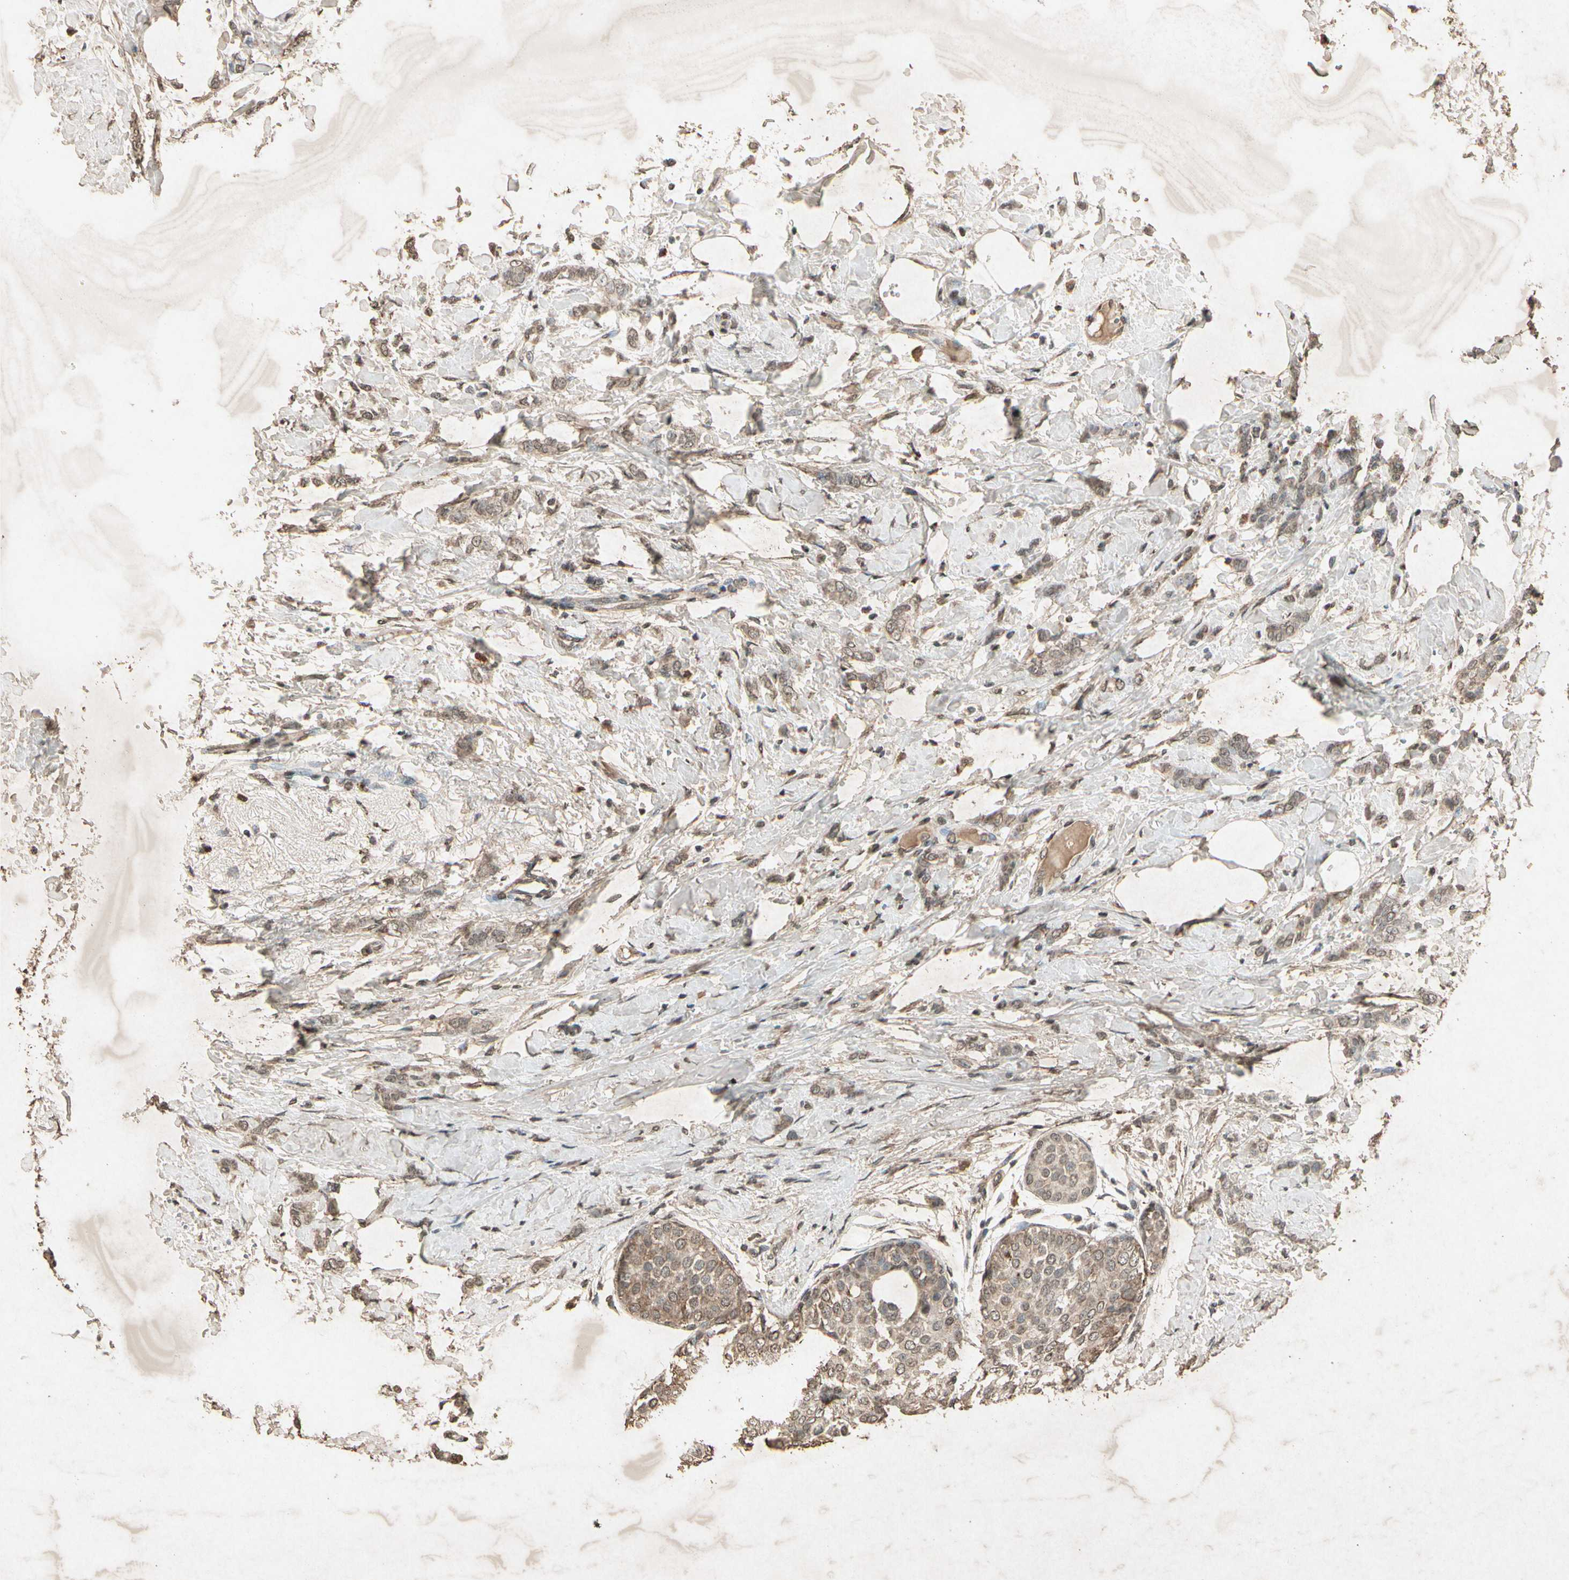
{"staining": {"intensity": "moderate", "quantity": ">75%", "location": "cytoplasmic/membranous"}, "tissue": "breast cancer", "cell_type": "Tumor cells", "image_type": "cancer", "snomed": [{"axis": "morphology", "description": "Lobular carcinoma, in situ"}, {"axis": "morphology", "description": "Lobular carcinoma"}, {"axis": "topography", "description": "Breast"}], "caption": "About >75% of tumor cells in lobular carcinoma in situ (breast) demonstrate moderate cytoplasmic/membranous protein staining as visualized by brown immunohistochemical staining.", "gene": "GC", "patient": {"sex": "female", "age": 41}}